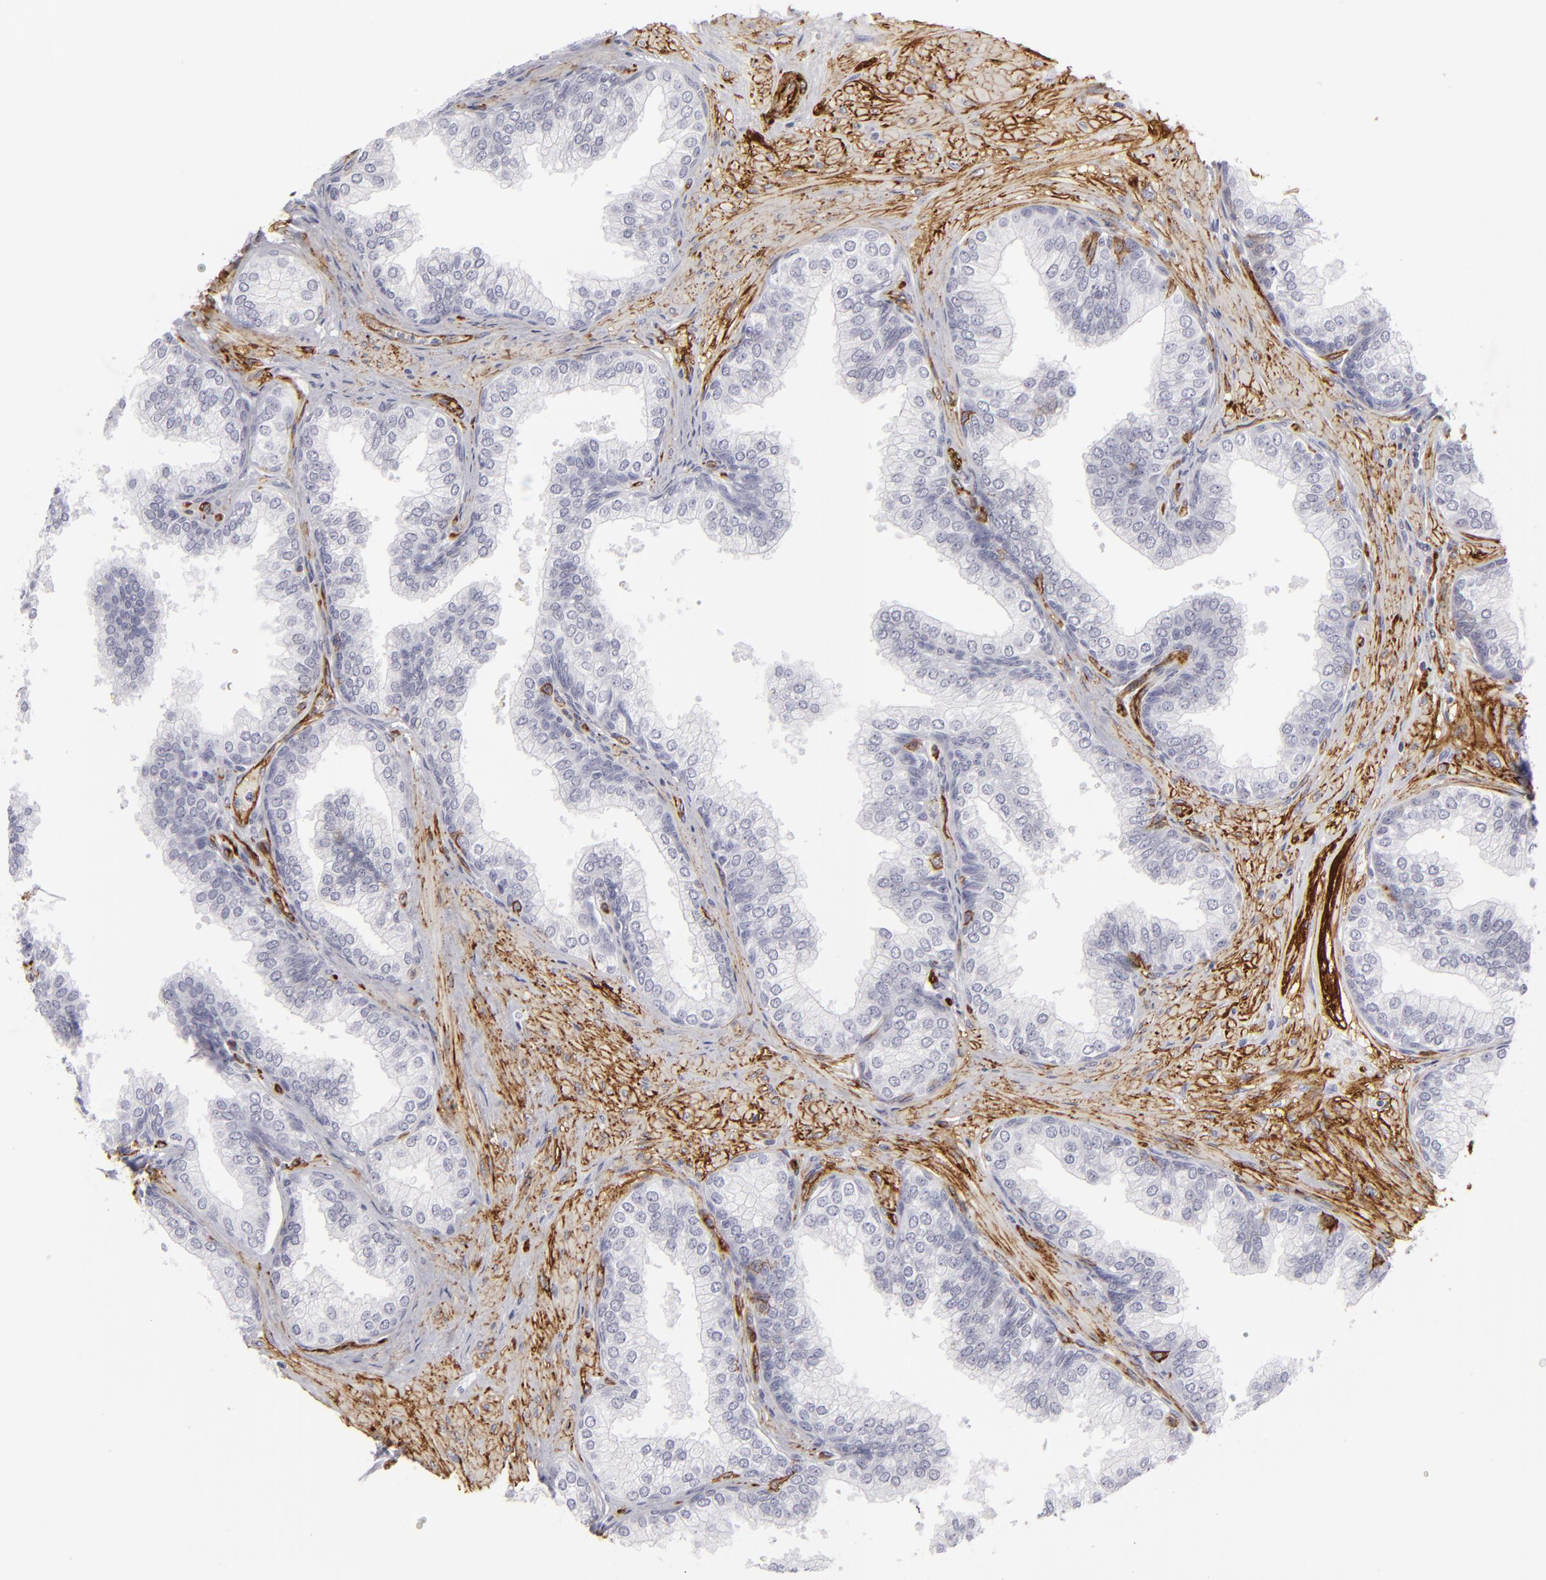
{"staining": {"intensity": "negative", "quantity": "none", "location": "none"}, "tissue": "prostate", "cell_type": "Glandular cells", "image_type": "normal", "snomed": [{"axis": "morphology", "description": "Normal tissue, NOS"}, {"axis": "topography", "description": "Prostate"}], "caption": "Immunohistochemistry (IHC) of normal prostate reveals no expression in glandular cells.", "gene": "MCAM", "patient": {"sex": "male", "age": 60}}